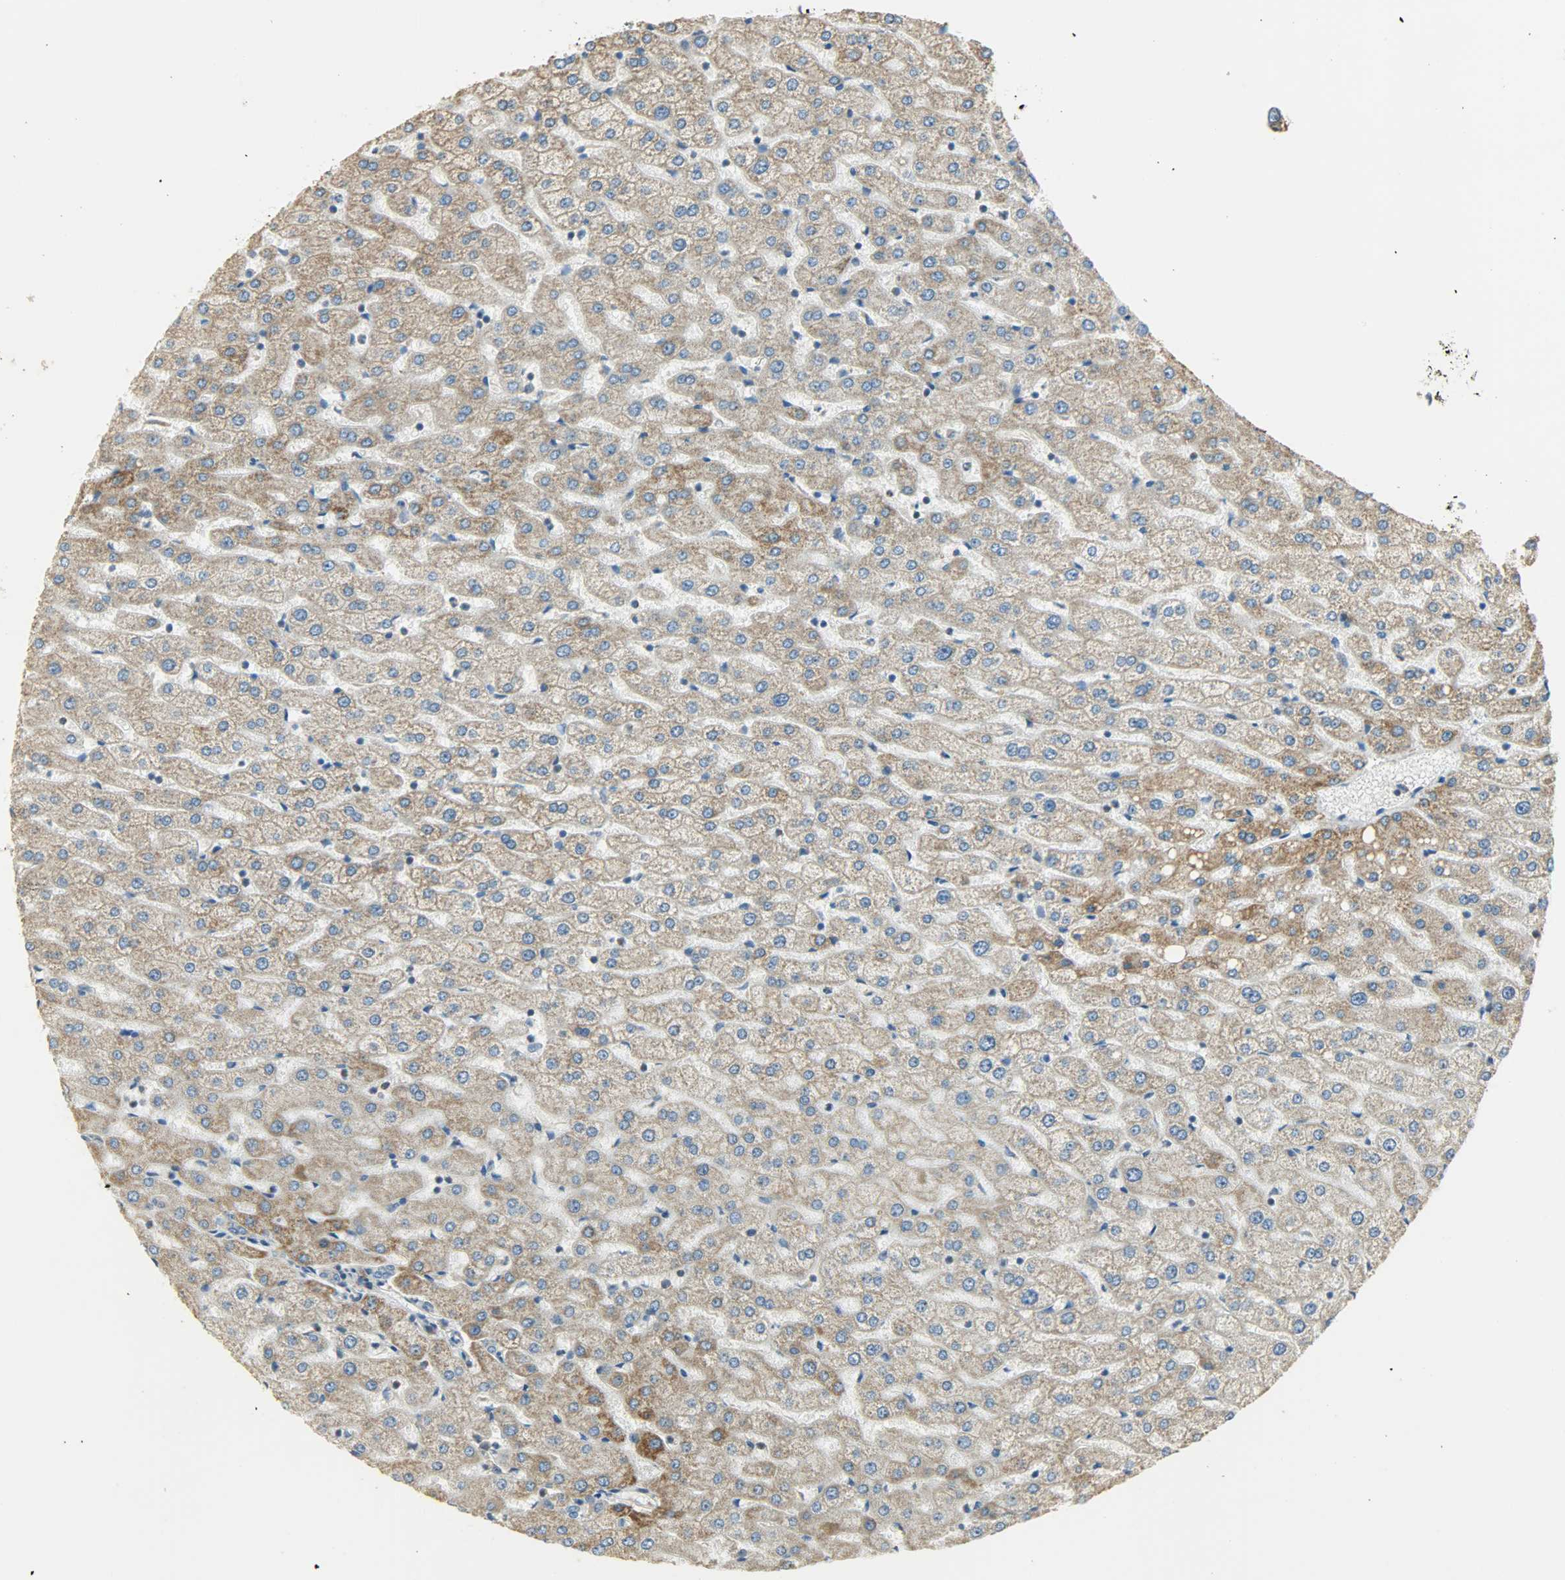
{"staining": {"intensity": "weak", "quantity": ">75%", "location": "cytoplasmic/membranous"}, "tissue": "liver", "cell_type": "Cholangiocytes", "image_type": "normal", "snomed": [{"axis": "morphology", "description": "Normal tissue, NOS"}, {"axis": "morphology", "description": "Fibrosis, NOS"}, {"axis": "topography", "description": "Liver"}], "caption": "A photomicrograph of human liver stained for a protein shows weak cytoplasmic/membranous brown staining in cholangiocytes.", "gene": "NNT", "patient": {"sex": "female", "age": 29}}